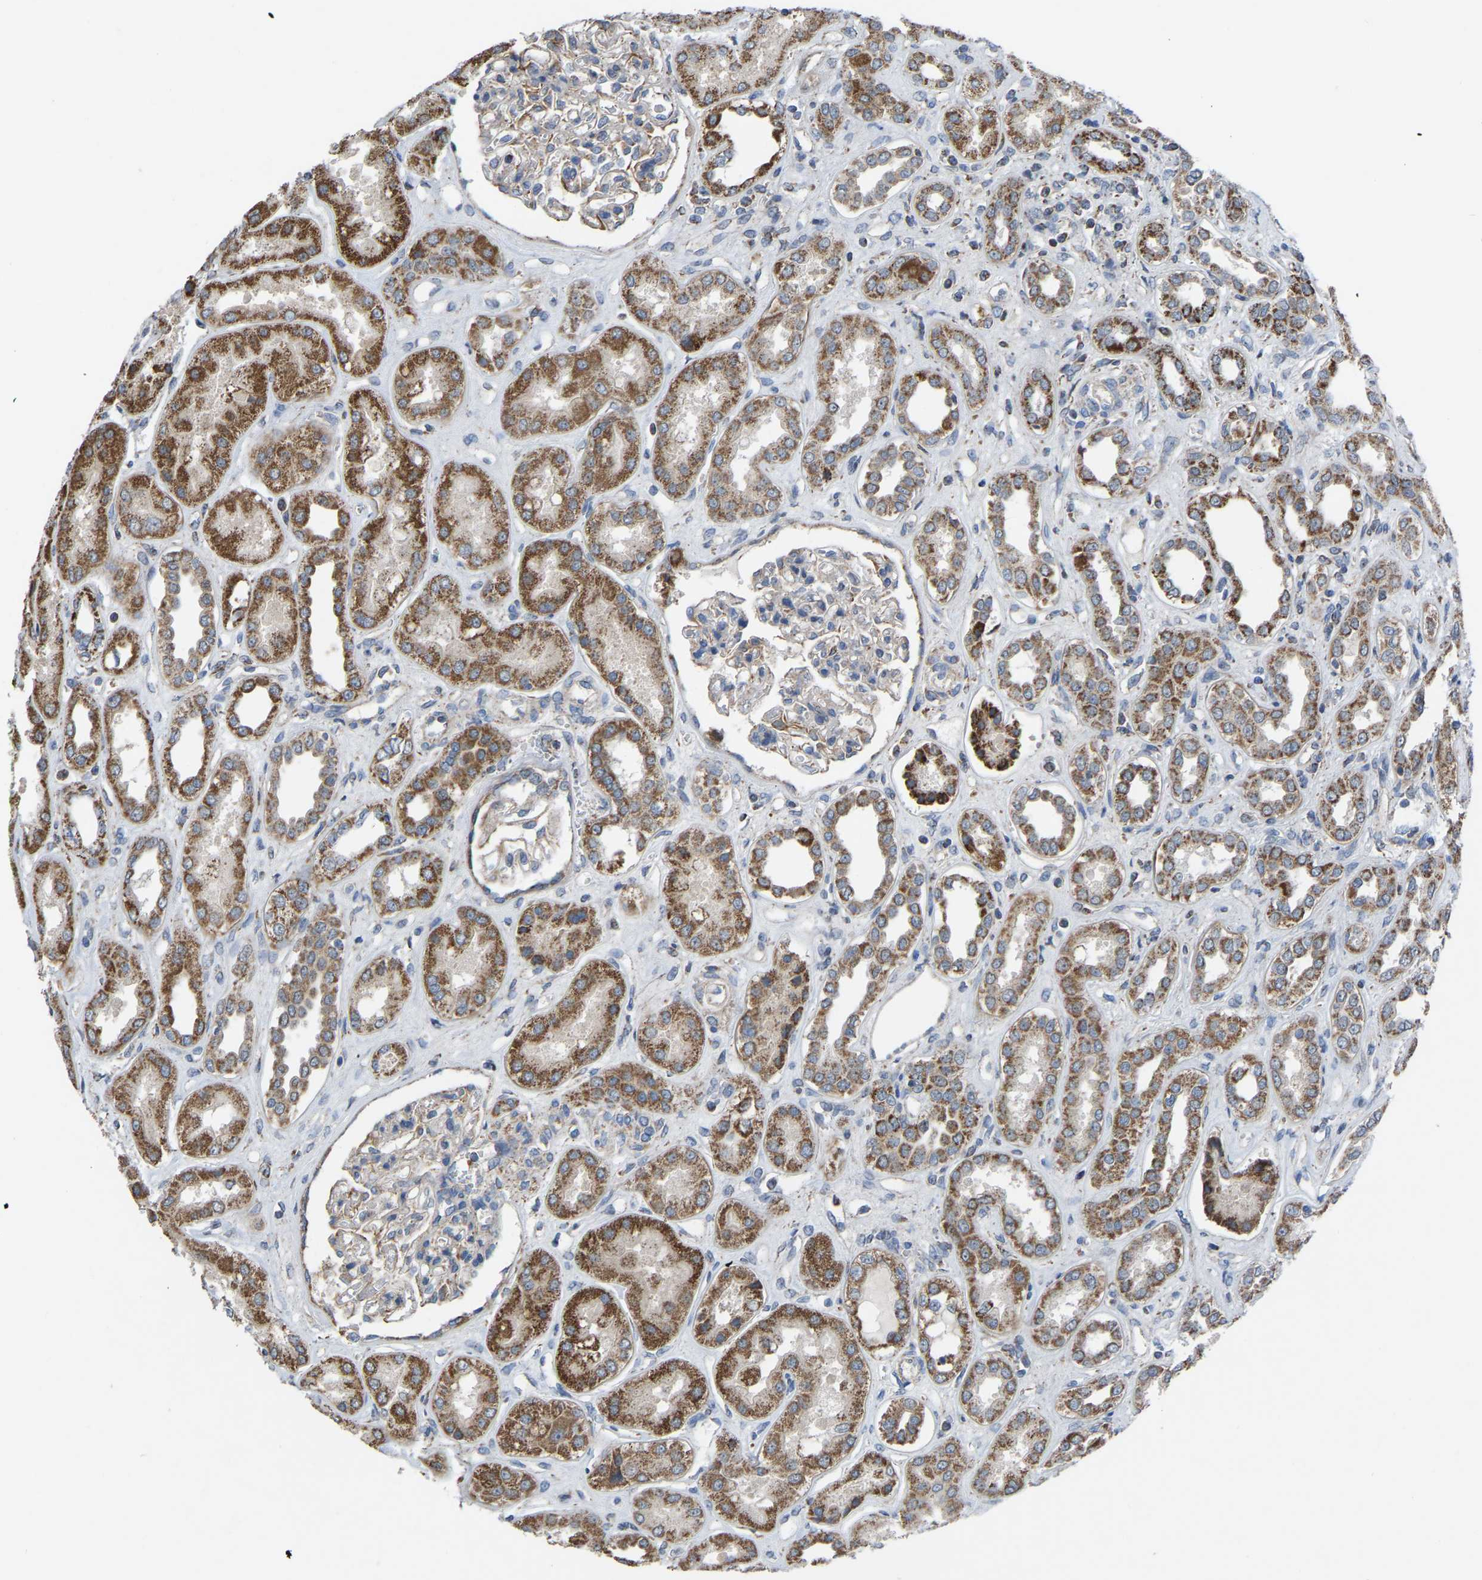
{"staining": {"intensity": "weak", "quantity": "<25%", "location": "cytoplasmic/membranous"}, "tissue": "kidney", "cell_type": "Cells in glomeruli", "image_type": "normal", "snomed": [{"axis": "morphology", "description": "Normal tissue, NOS"}, {"axis": "topography", "description": "Kidney"}], "caption": "An image of human kidney is negative for staining in cells in glomeruli. The staining is performed using DAB (3,3'-diaminobenzidine) brown chromogen with nuclei counter-stained in using hematoxylin.", "gene": "BCL10", "patient": {"sex": "male", "age": 59}}